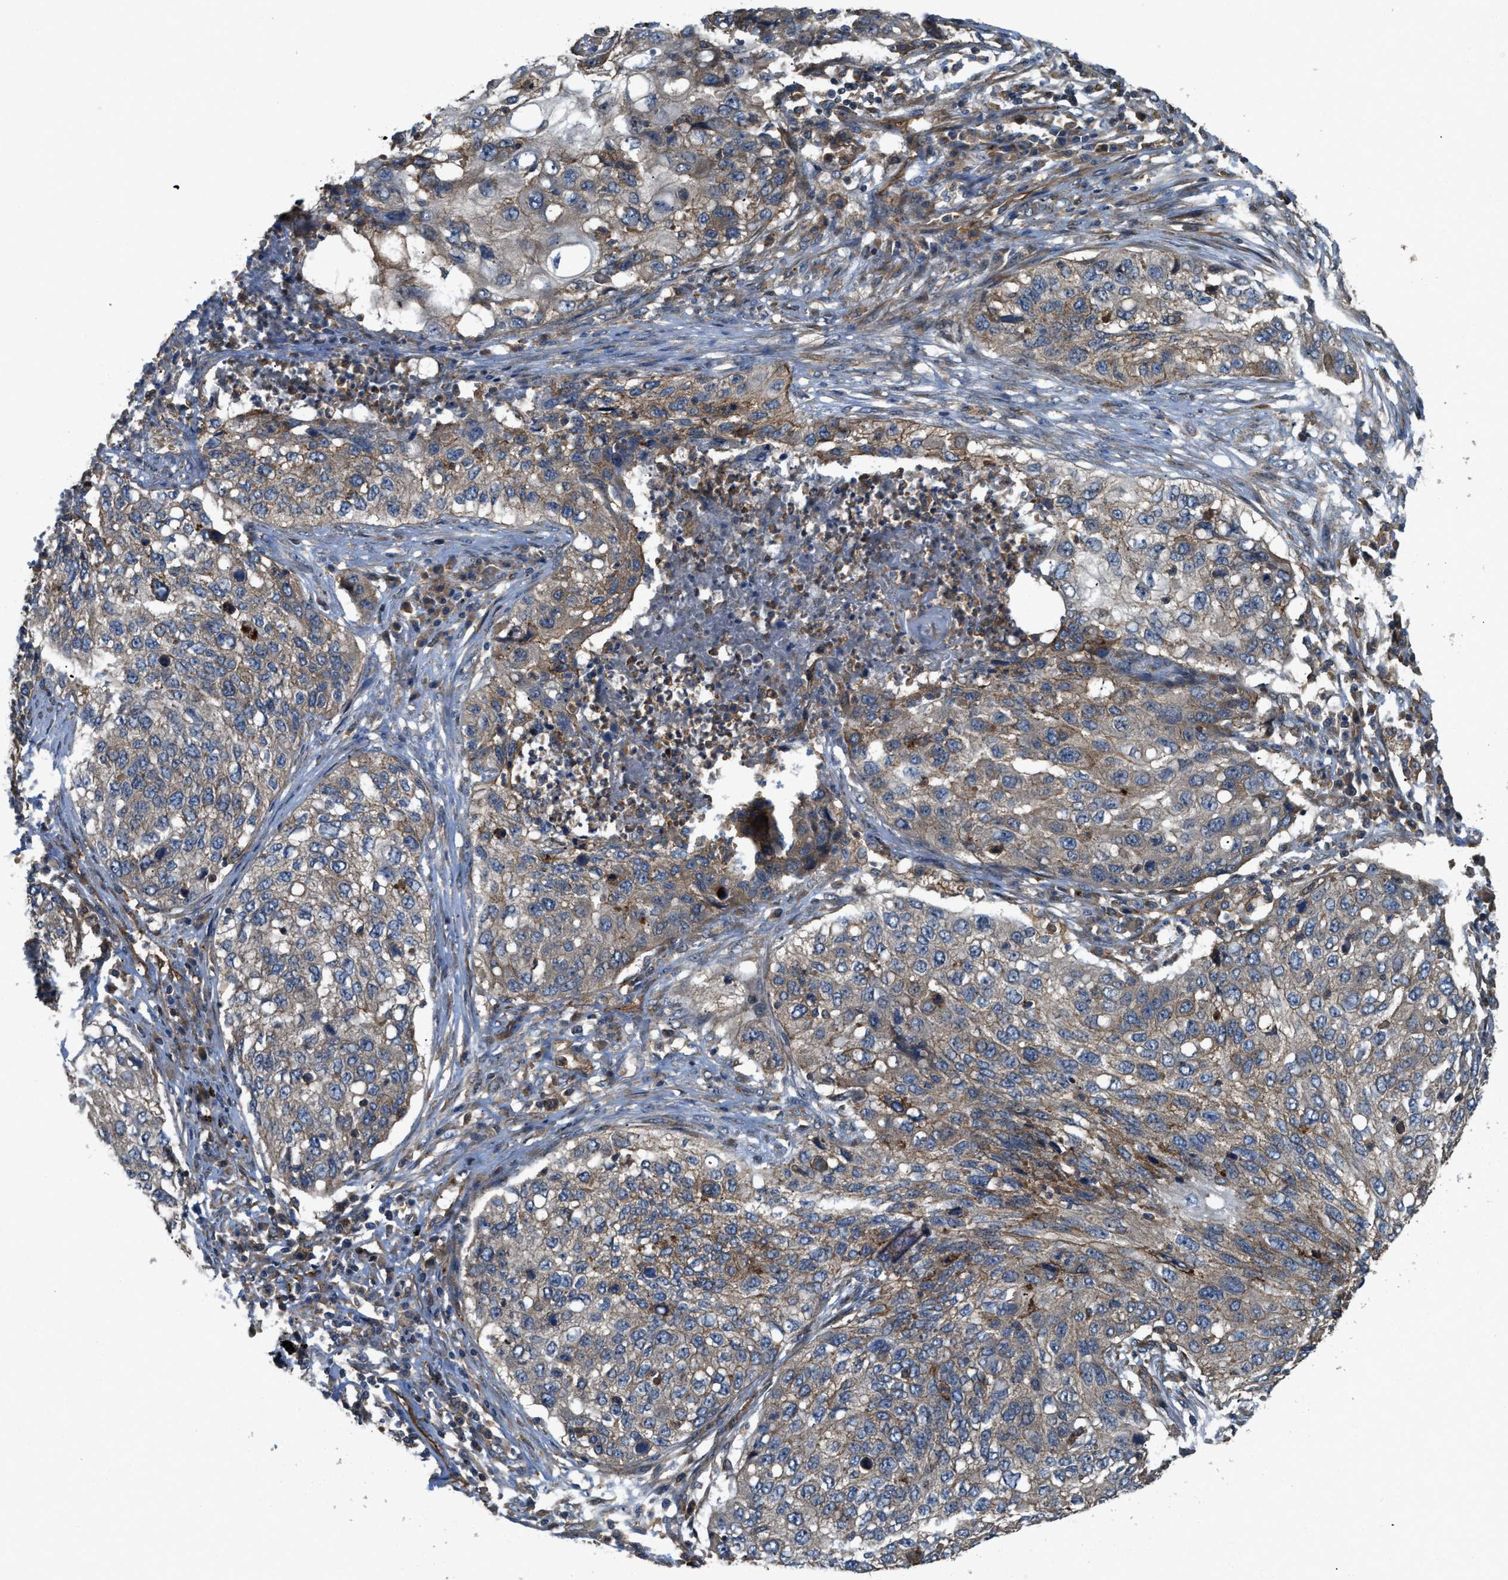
{"staining": {"intensity": "weak", "quantity": "25%-75%", "location": "cytoplasmic/membranous"}, "tissue": "lung cancer", "cell_type": "Tumor cells", "image_type": "cancer", "snomed": [{"axis": "morphology", "description": "Squamous cell carcinoma, NOS"}, {"axis": "topography", "description": "Lung"}], "caption": "Brown immunohistochemical staining in human lung cancer exhibits weak cytoplasmic/membranous positivity in approximately 25%-75% of tumor cells. (IHC, brightfield microscopy, high magnification).", "gene": "BAG4", "patient": {"sex": "female", "age": 63}}